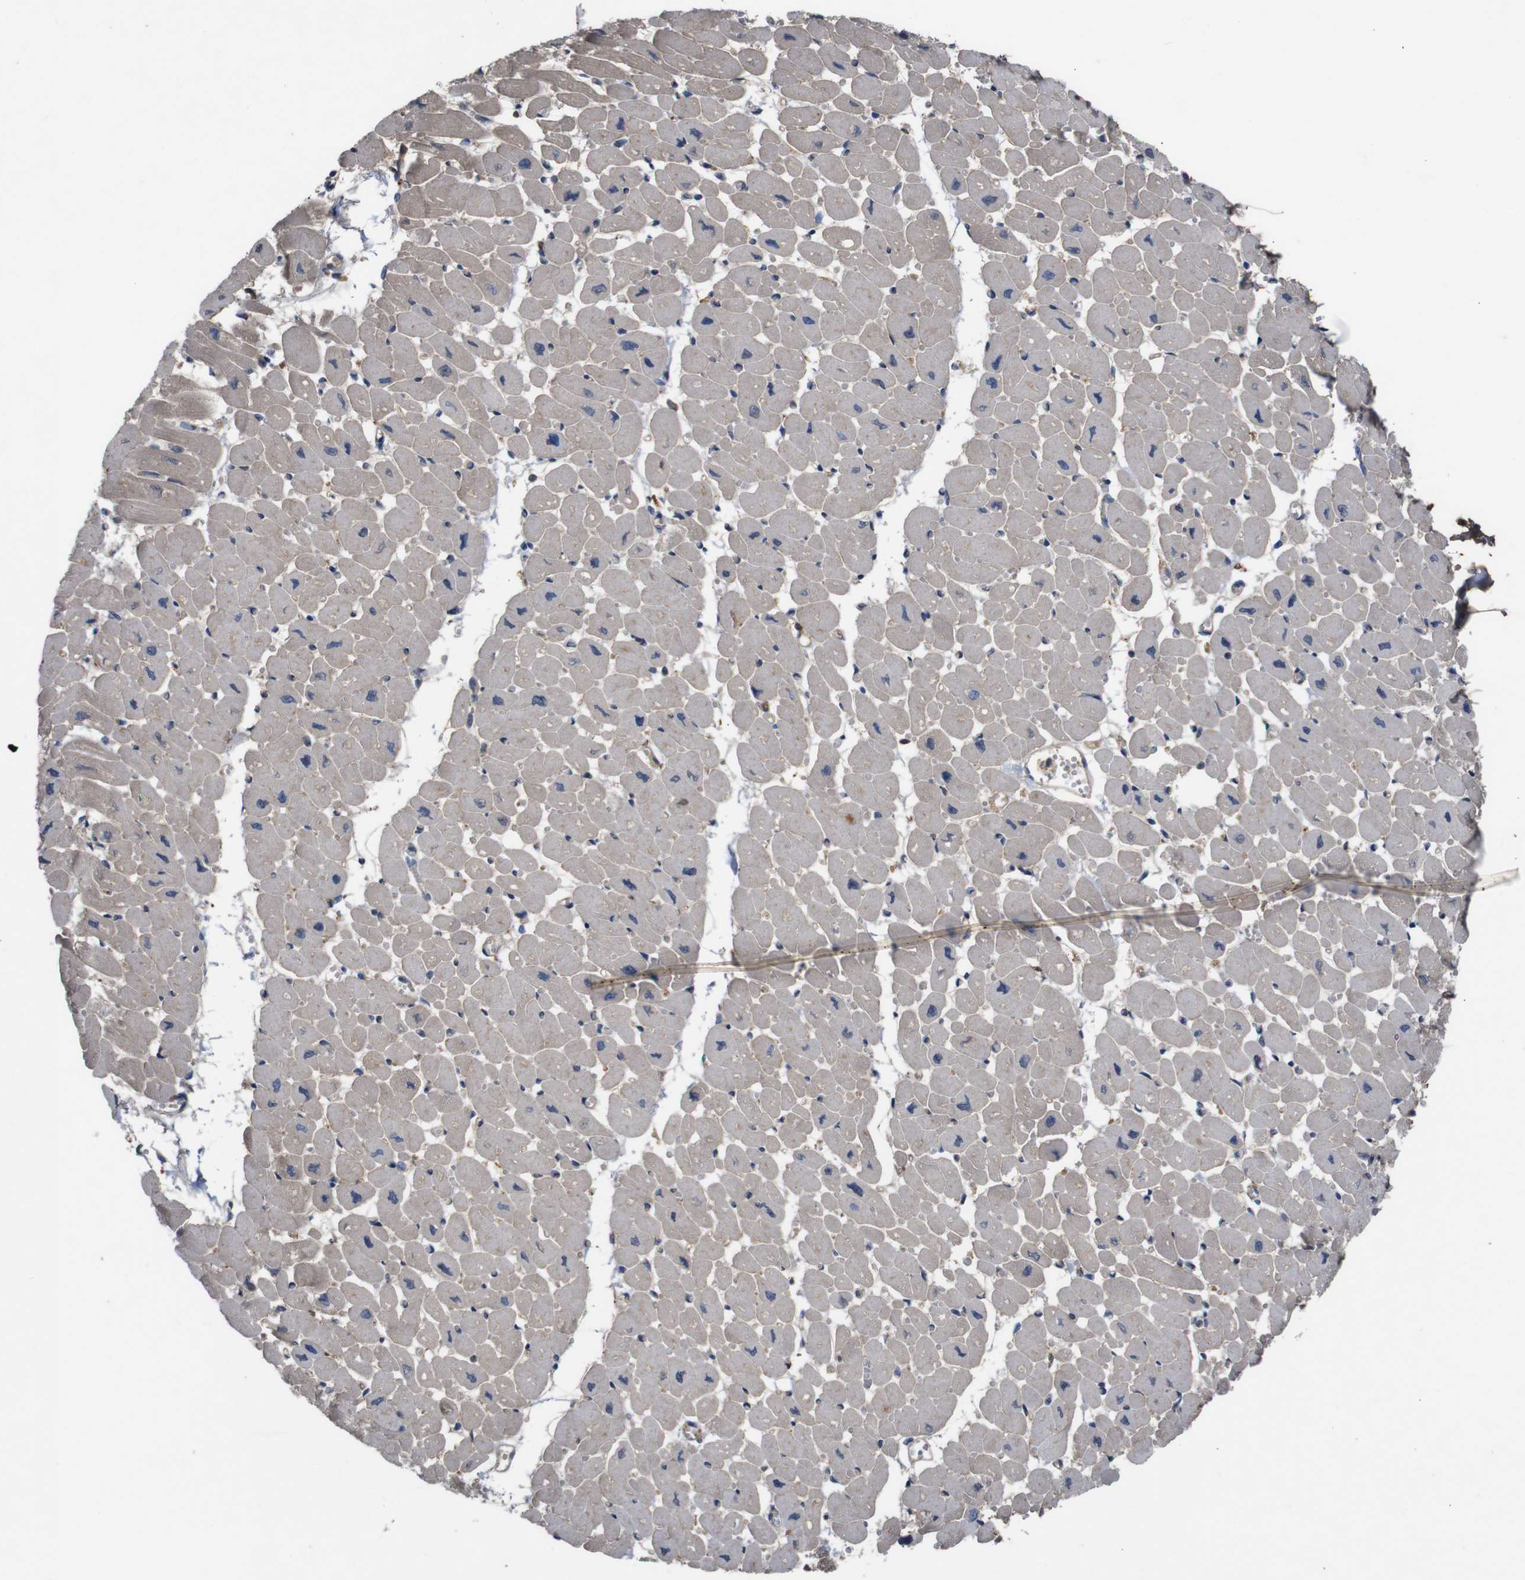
{"staining": {"intensity": "weak", "quantity": "25%-75%", "location": "cytoplasmic/membranous"}, "tissue": "heart muscle", "cell_type": "Cardiomyocytes", "image_type": "normal", "snomed": [{"axis": "morphology", "description": "Normal tissue, NOS"}, {"axis": "topography", "description": "Heart"}], "caption": "DAB (3,3'-diaminobenzidine) immunohistochemical staining of benign human heart muscle exhibits weak cytoplasmic/membranous protein staining in about 25%-75% of cardiomyocytes. The protein is stained brown, and the nuclei are stained in blue (DAB IHC with brightfield microscopy, high magnification).", "gene": "PTPN1", "patient": {"sex": "female", "age": 54}}